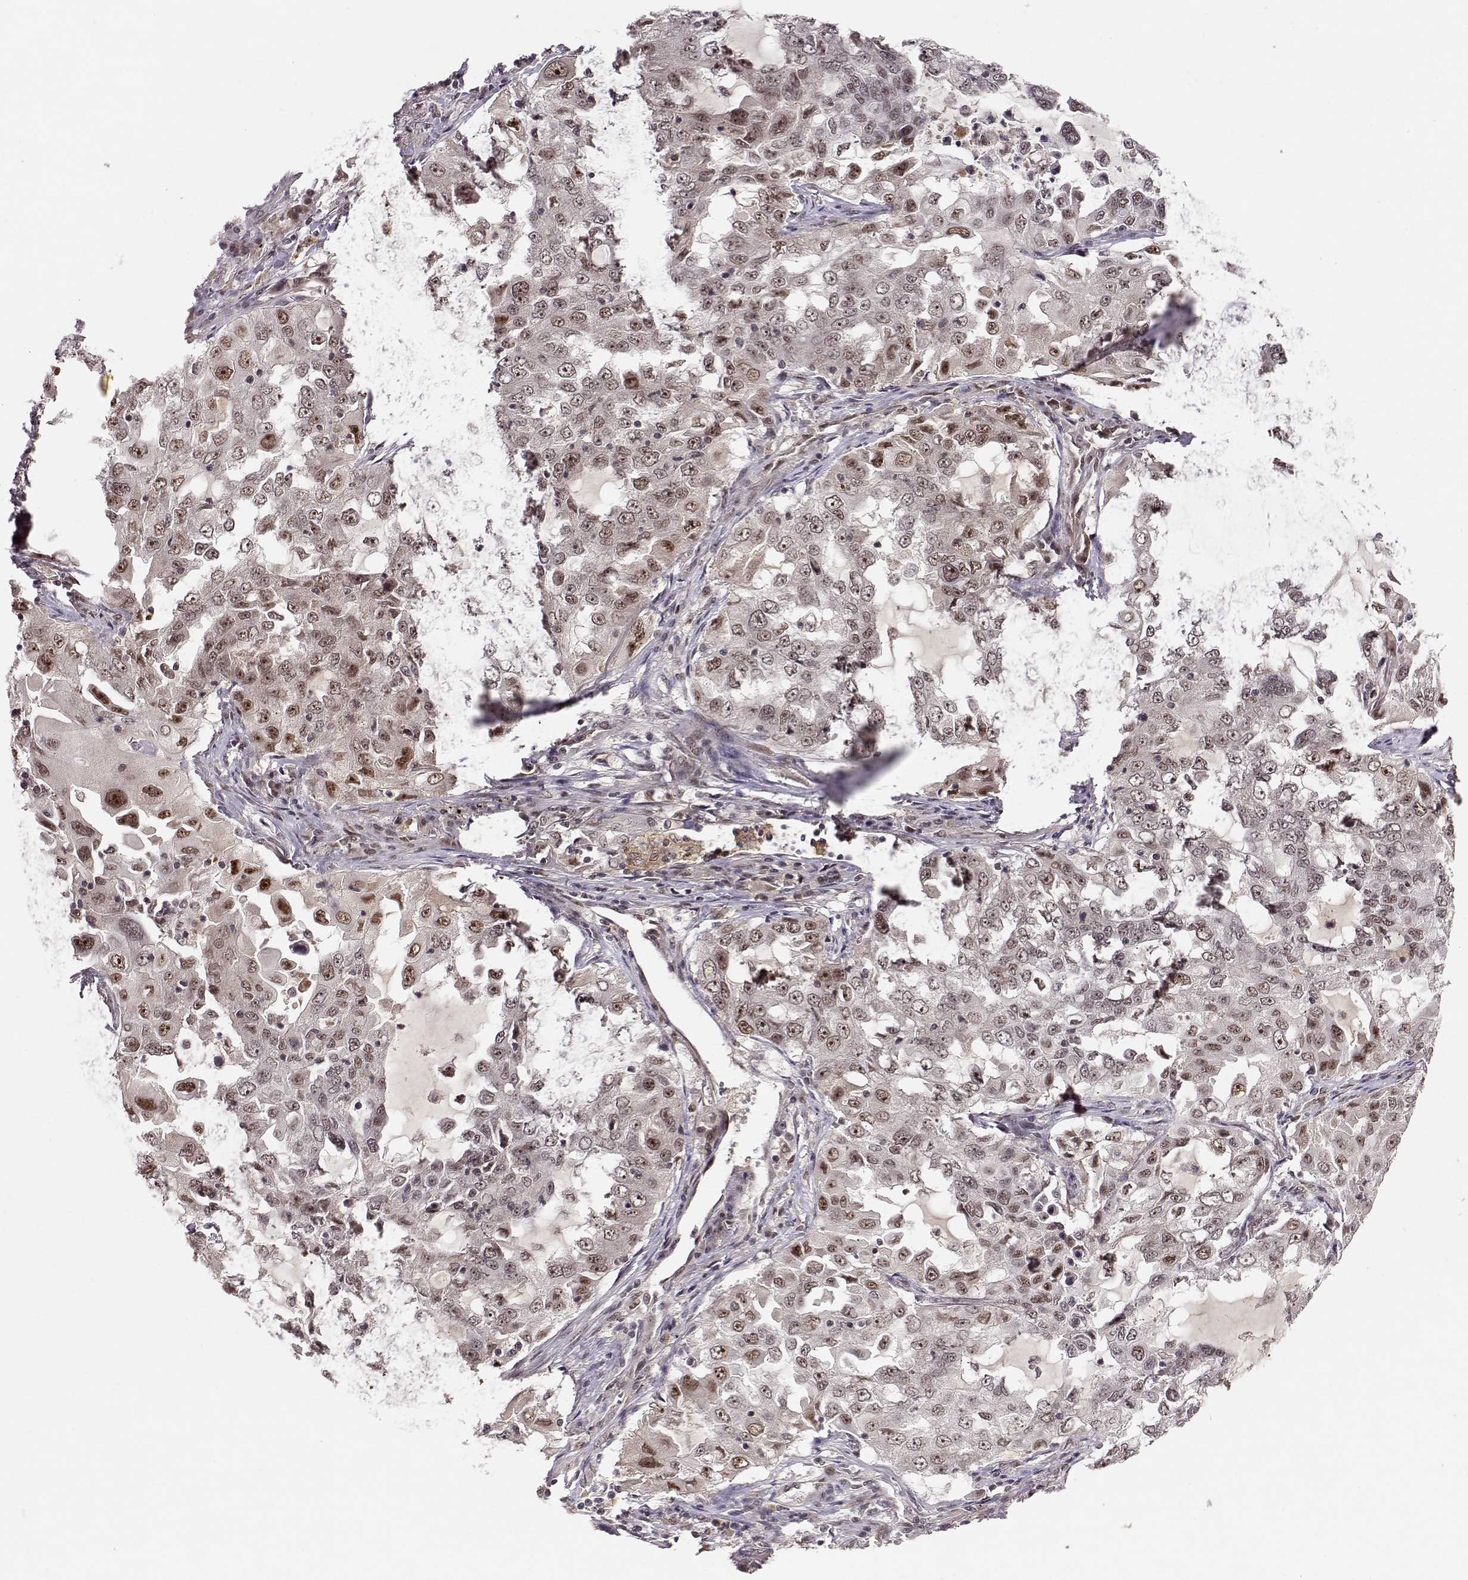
{"staining": {"intensity": "moderate", "quantity": "25%-75%", "location": "nuclear"}, "tissue": "lung cancer", "cell_type": "Tumor cells", "image_type": "cancer", "snomed": [{"axis": "morphology", "description": "Adenocarcinoma, NOS"}, {"axis": "topography", "description": "Lung"}], "caption": "Immunohistochemistry micrograph of human lung cancer stained for a protein (brown), which displays medium levels of moderate nuclear expression in about 25%-75% of tumor cells.", "gene": "CSNK2A1", "patient": {"sex": "female", "age": 61}}